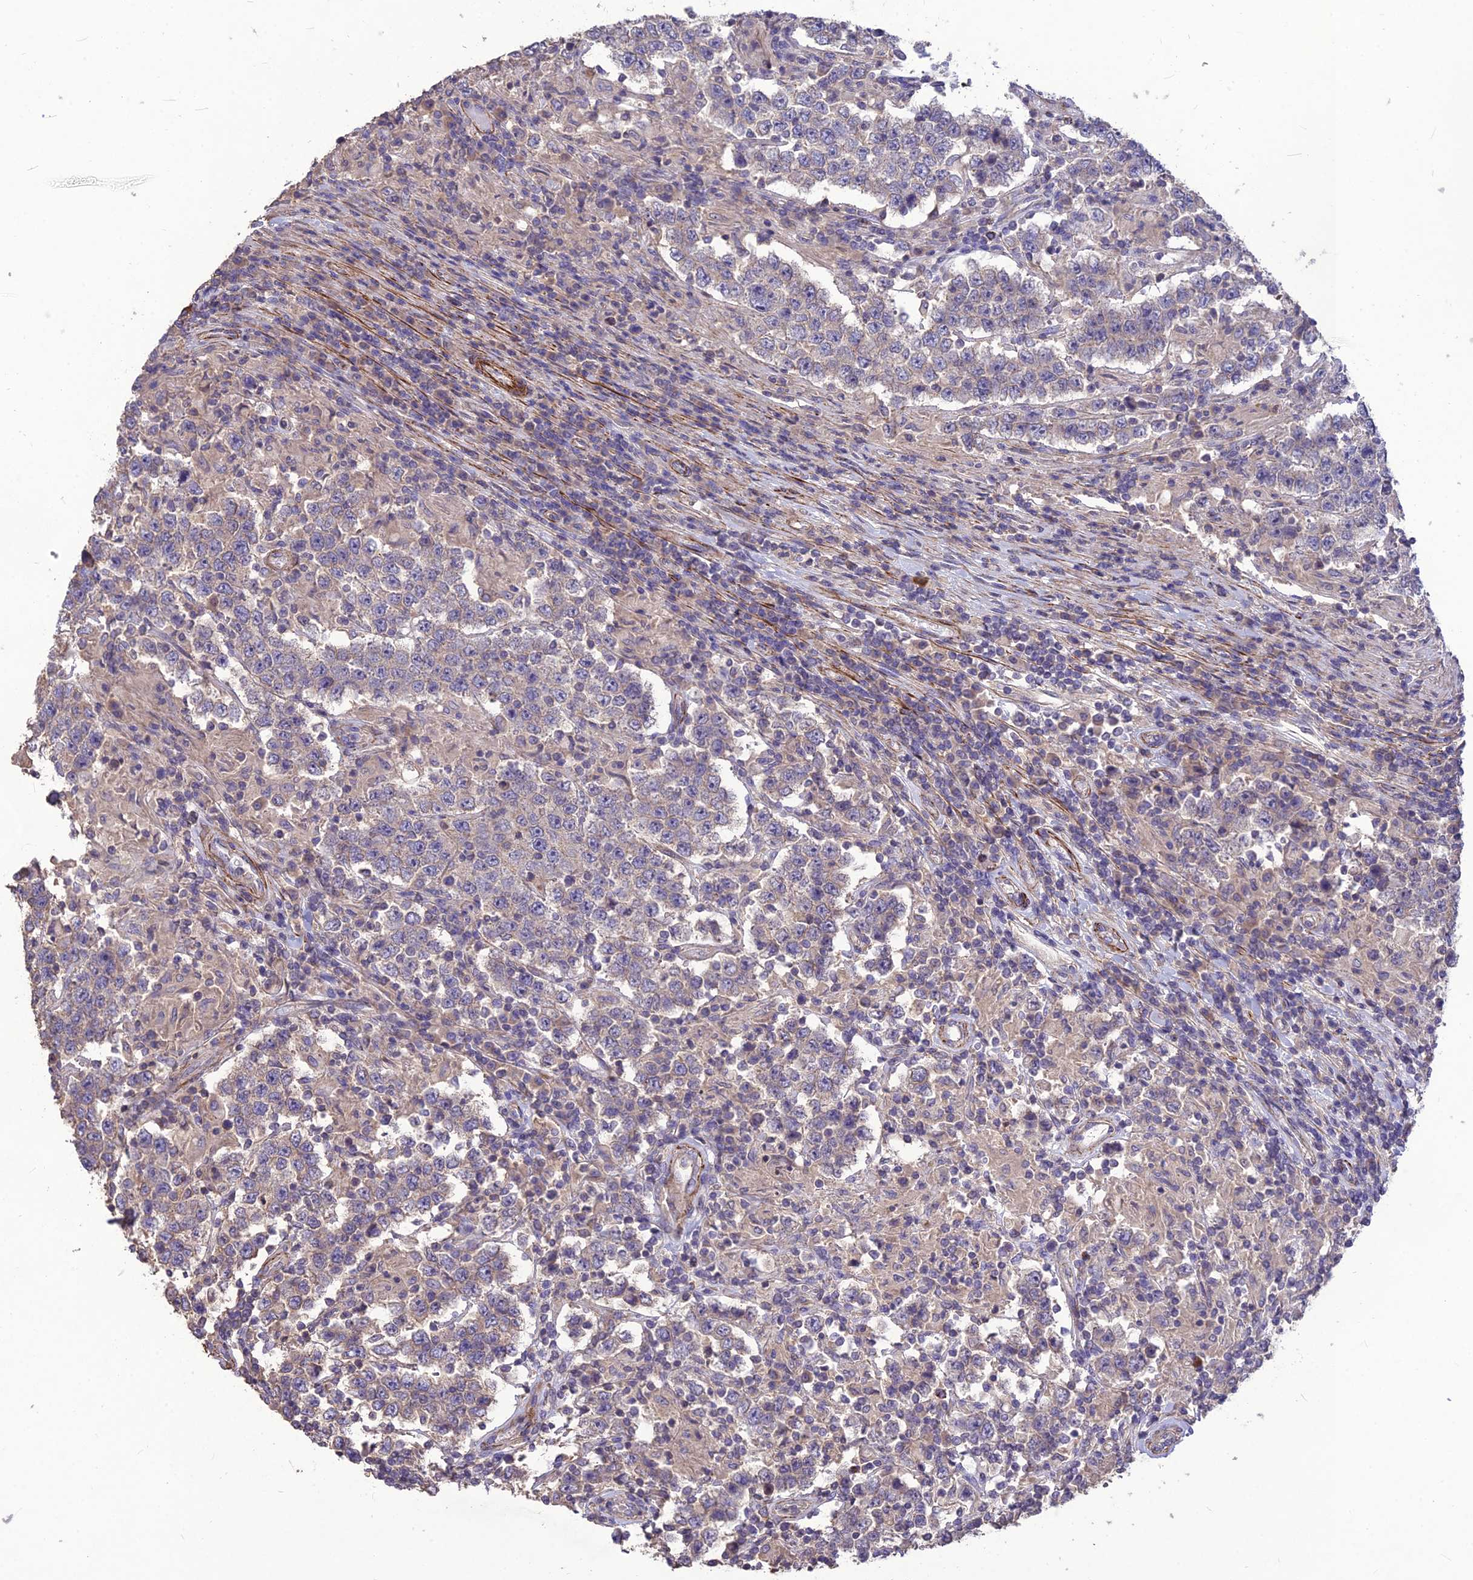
{"staining": {"intensity": "negative", "quantity": "none", "location": "none"}, "tissue": "testis cancer", "cell_type": "Tumor cells", "image_type": "cancer", "snomed": [{"axis": "morphology", "description": "Normal tissue, NOS"}, {"axis": "morphology", "description": "Urothelial carcinoma, High grade"}, {"axis": "morphology", "description": "Seminoma, NOS"}, {"axis": "morphology", "description": "Carcinoma, Embryonal, NOS"}, {"axis": "topography", "description": "Urinary bladder"}, {"axis": "topography", "description": "Testis"}], "caption": "This is a histopathology image of immunohistochemistry staining of testis cancer (urothelial carcinoma (high-grade)), which shows no staining in tumor cells.", "gene": "CLUH", "patient": {"sex": "male", "age": 41}}